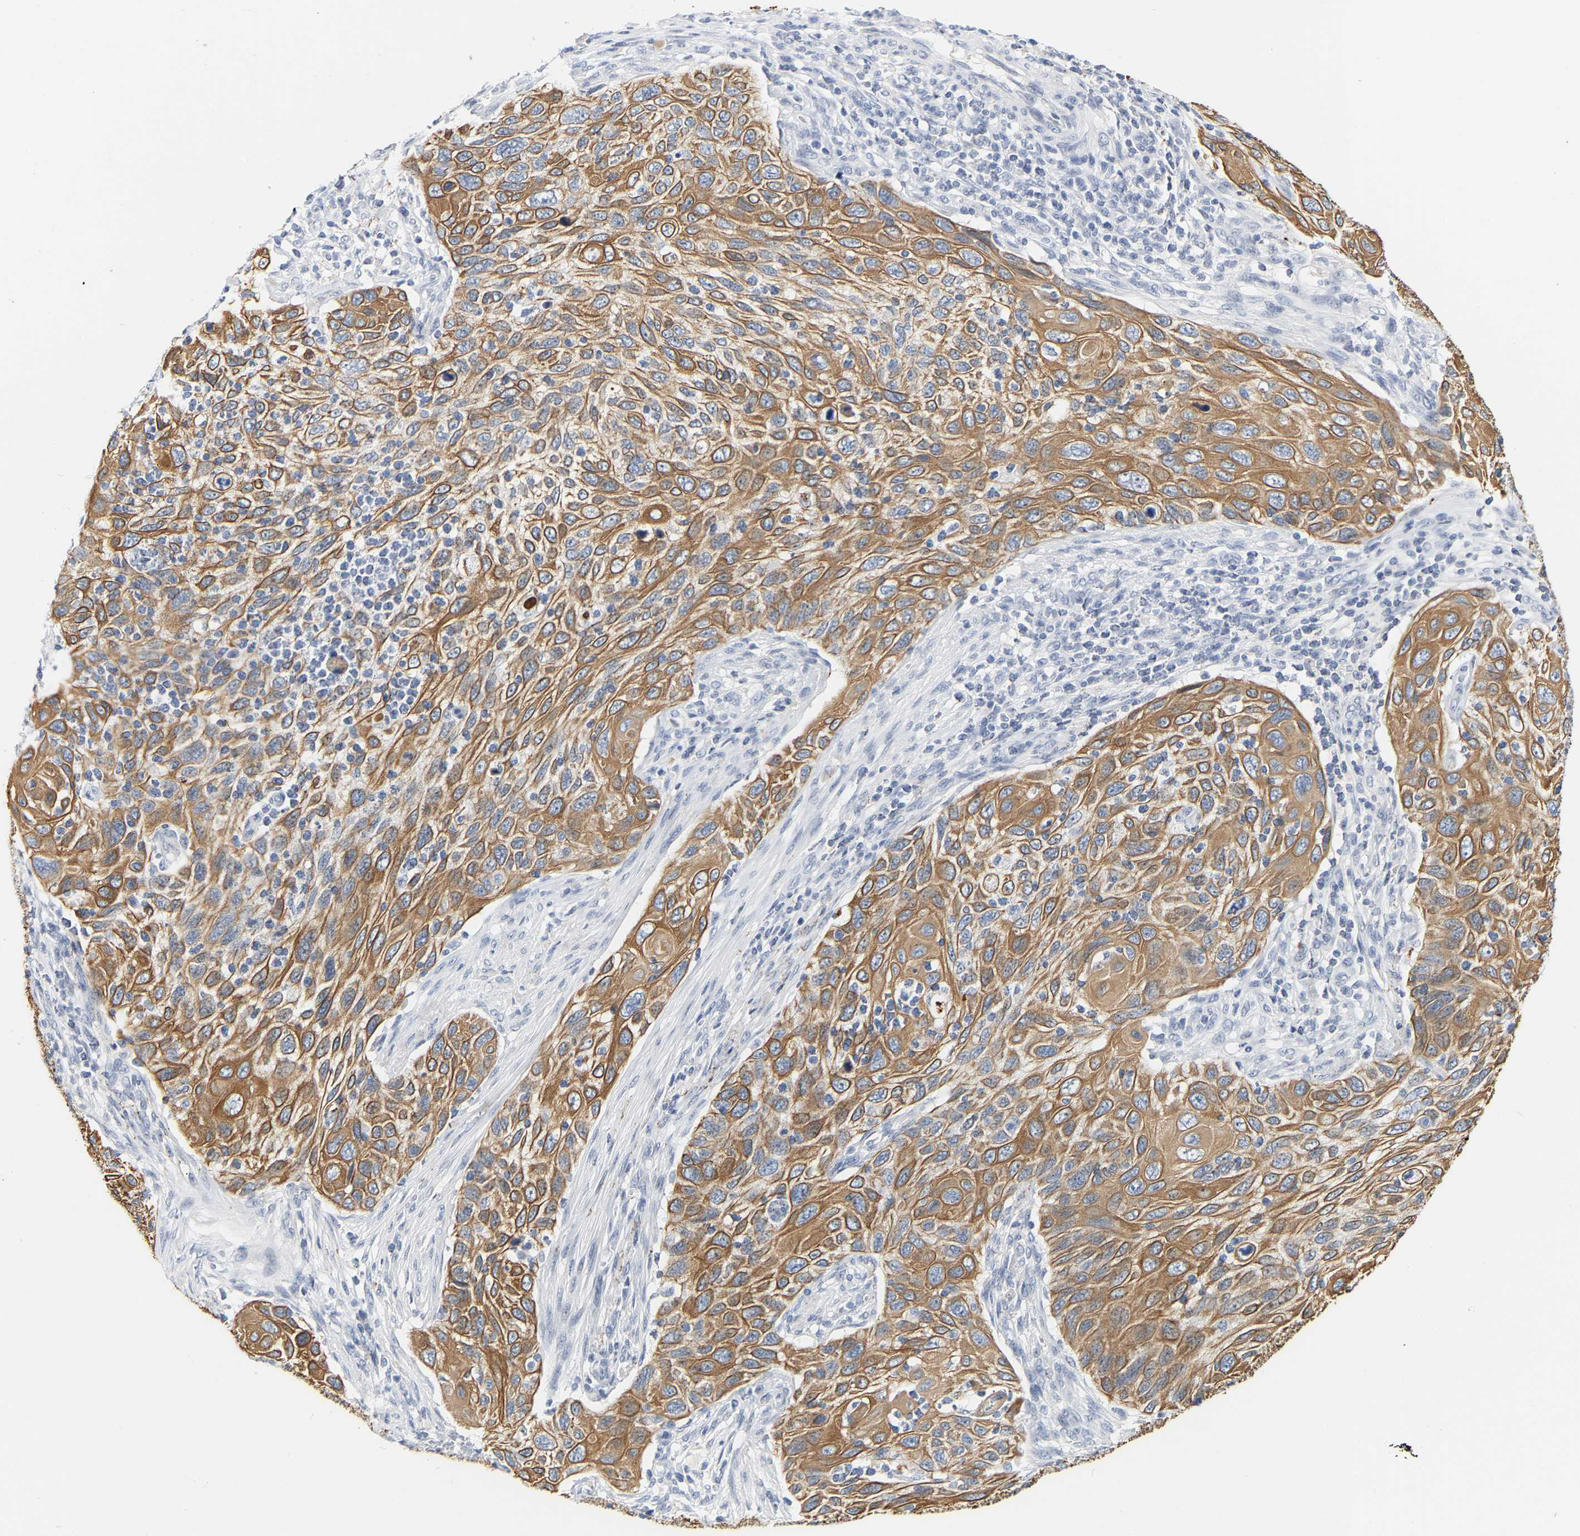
{"staining": {"intensity": "moderate", "quantity": ">75%", "location": "cytoplasmic/membranous"}, "tissue": "cervical cancer", "cell_type": "Tumor cells", "image_type": "cancer", "snomed": [{"axis": "morphology", "description": "Squamous cell carcinoma, NOS"}, {"axis": "topography", "description": "Cervix"}], "caption": "Cervical cancer stained with immunohistochemistry demonstrates moderate cytoplasmic/membranous positivity in approximately >75% of tumor cells.", "gene": "KRT76", "patient": {"sex": "female", "age": 70}}